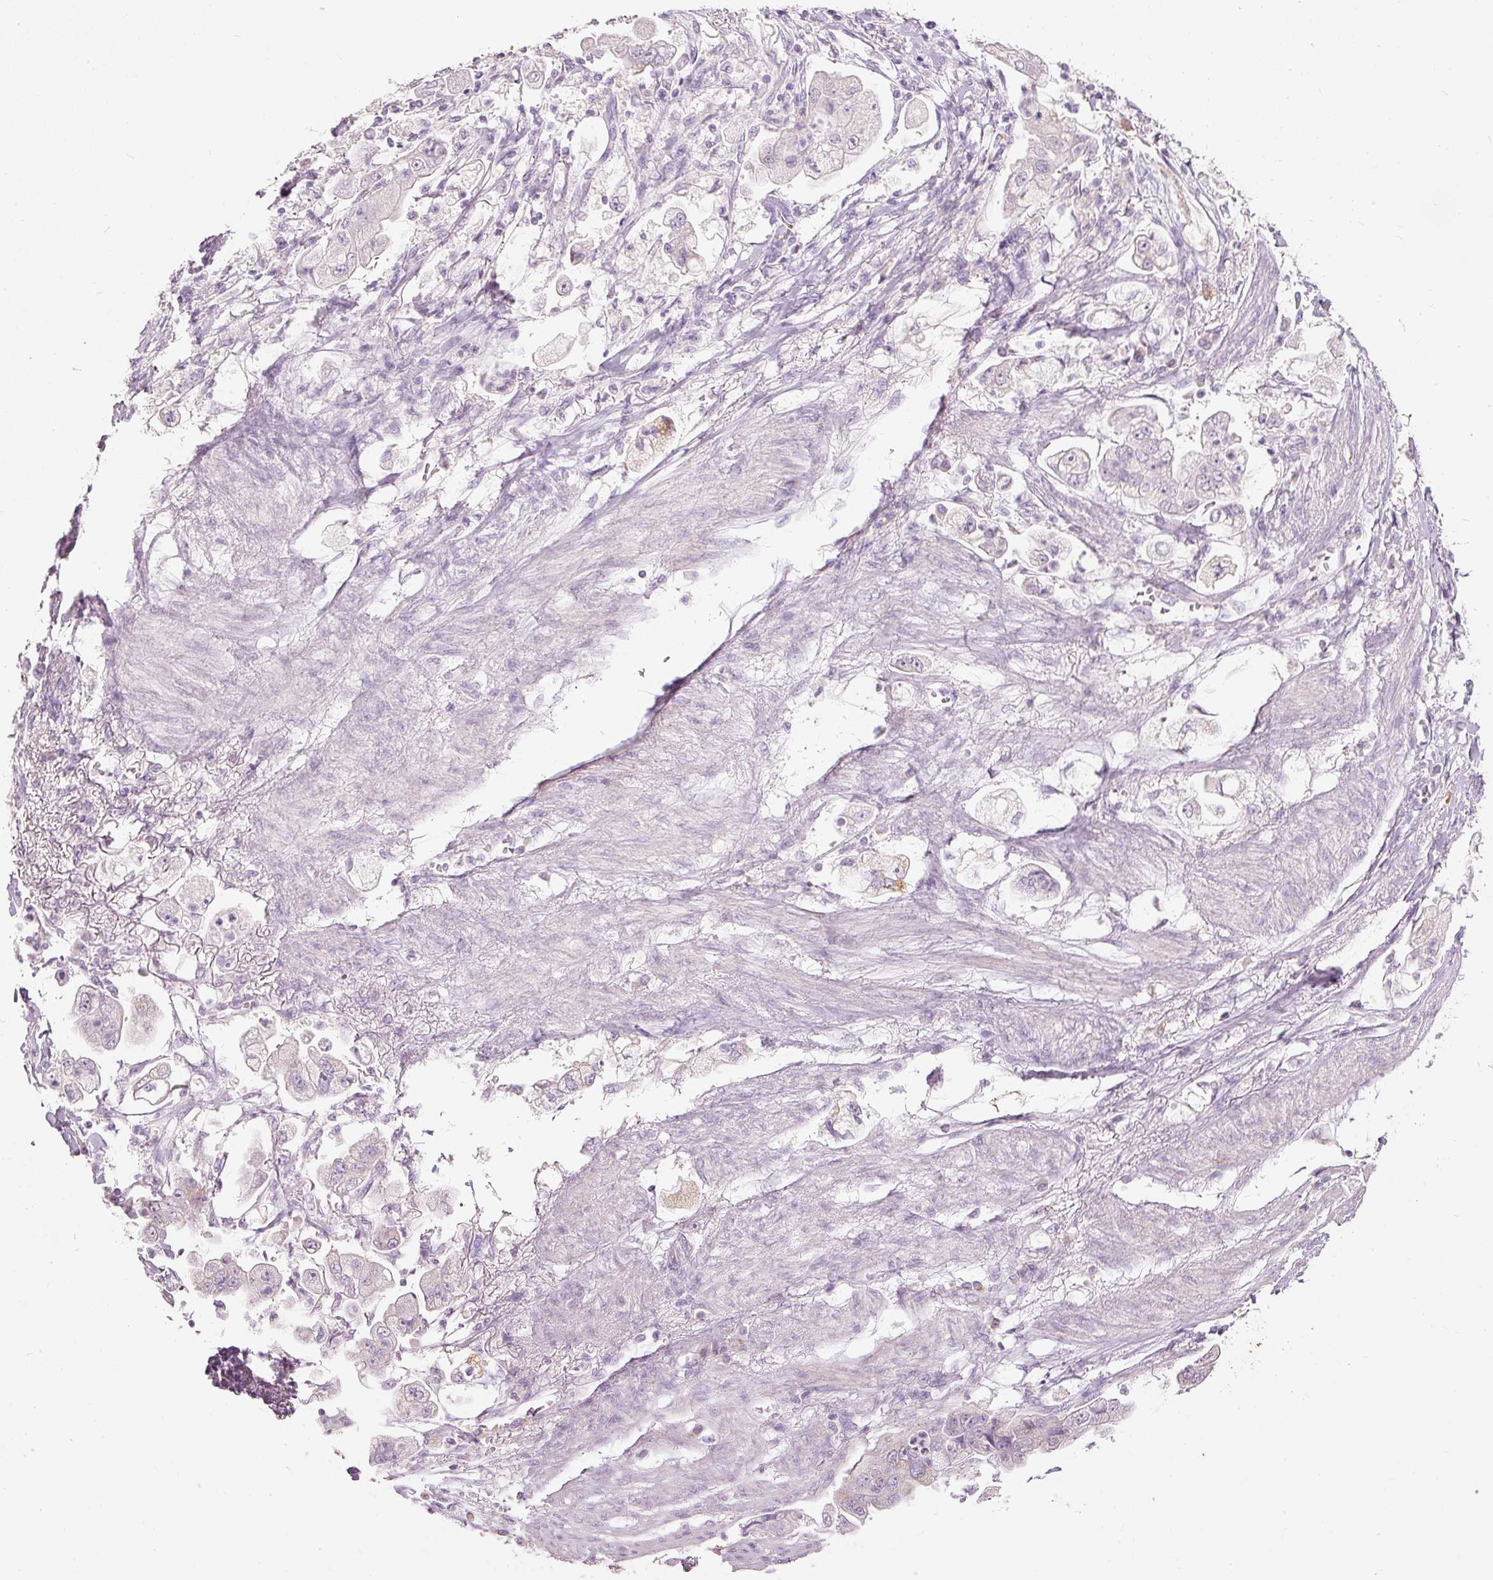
{"staining": {"intensity": "negative", "quantity": "none", "location": "none"}, "tissue": "stomach cancer", "cell_type": "Tumor cells", "image_type": "cancer", "snomed": [{"axis": "morphology", "description": "Adenocarcinoma, NOS"}, {"axis": "topography", "description": "Stomach"}], "caption": "Histopathology image shows no significant protein staining in tumor cells of stomach cancer (adenocarcinoma).", "gene": "MTHFD2", "patient": {"sex": "male", "age": 62}}